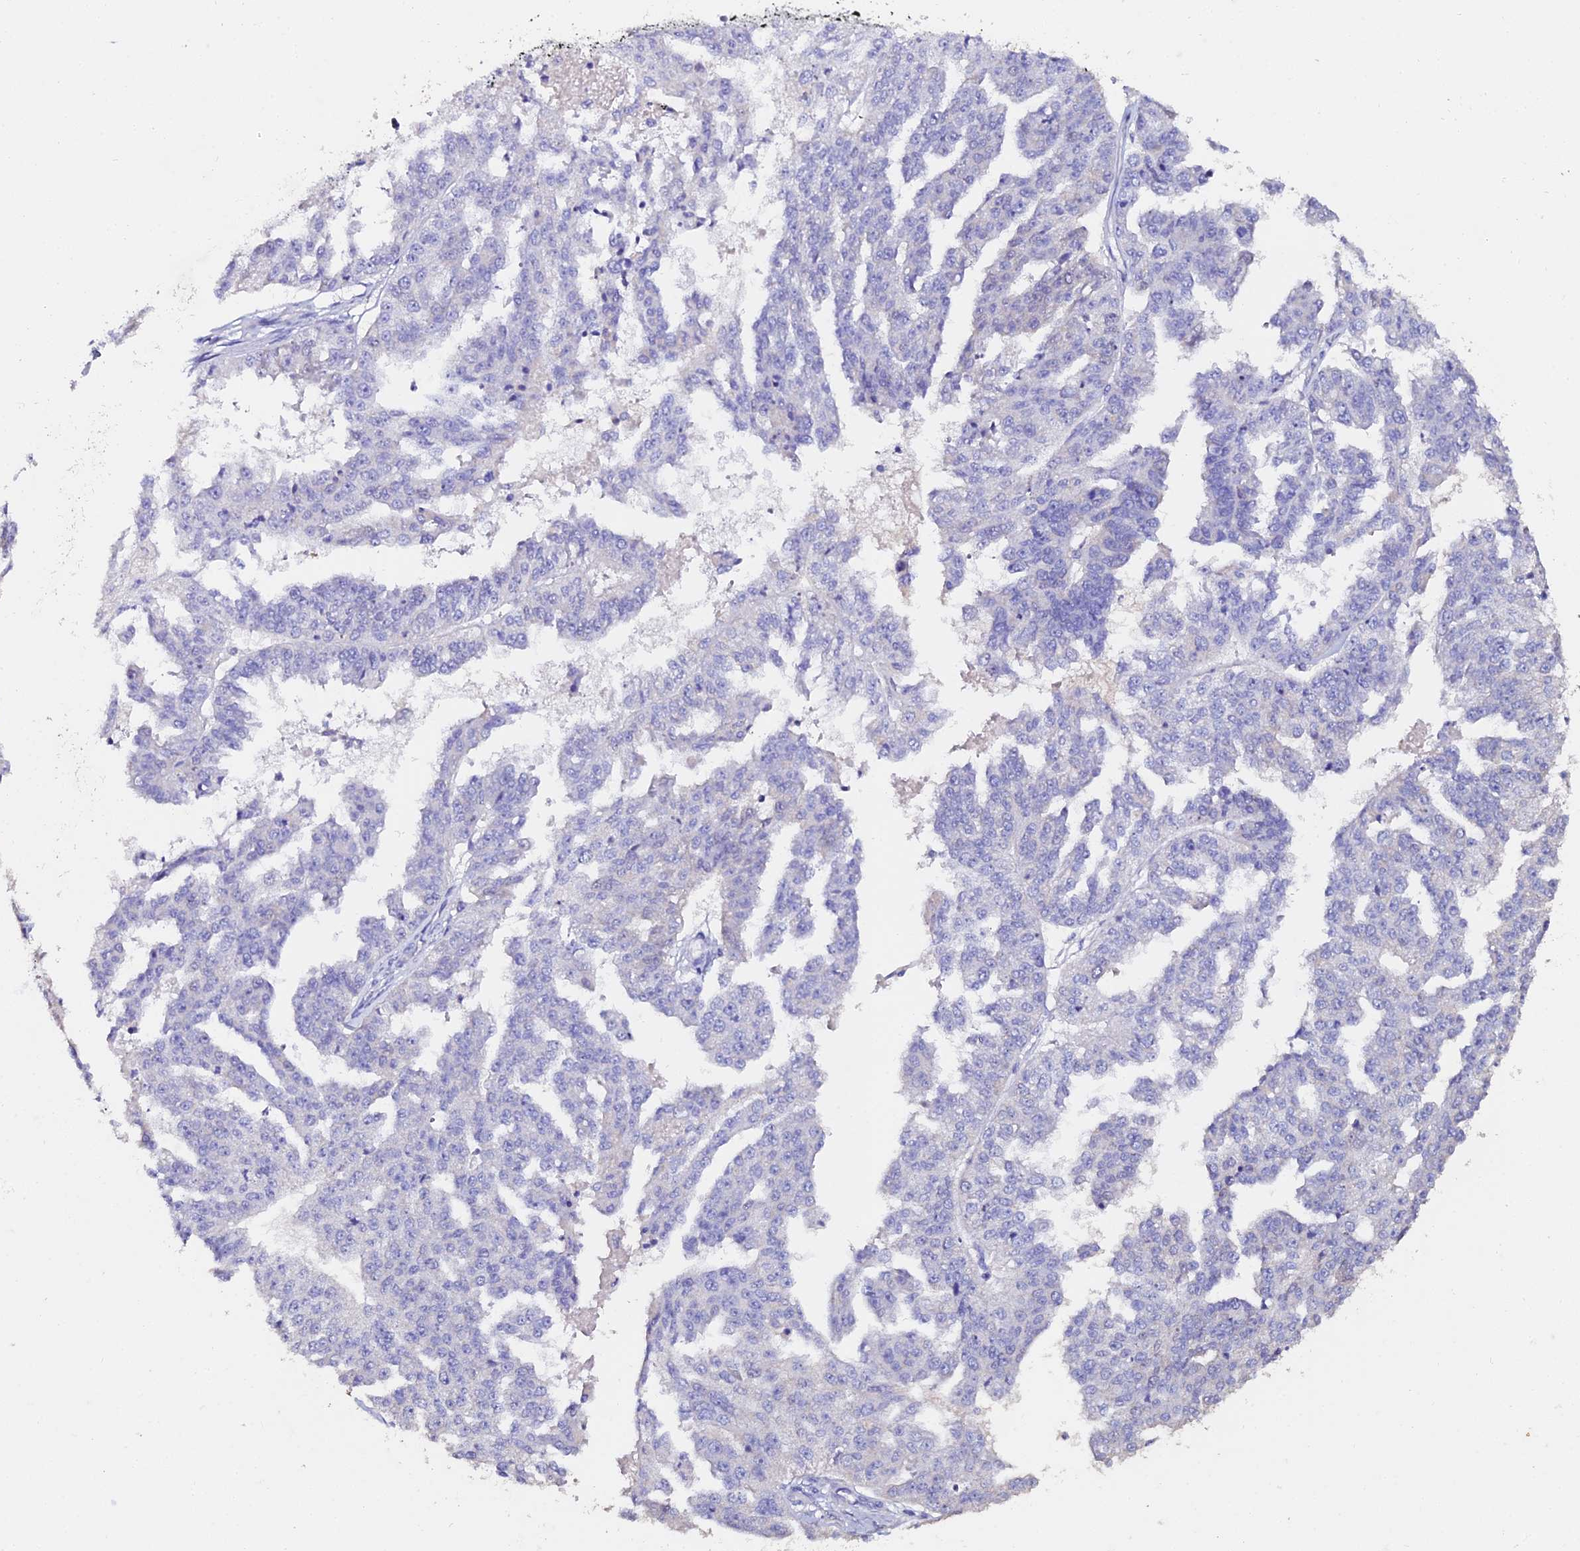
{"staining": {"intensity": "negative", "quantity": "none", "location": "none"}, "tissue": "ovarian cancer", "cell_type": "Tumor cells", "image_type": "cancer", "snomed": [{"axis": "morphology", "description": "Cystadenocarcinoma, serous, NOS"}, {"axis": "topography", "description": "Ovary"}], "caption": "Immunohistochemistry photomicrograph of ovarian cancer stained for a protein (brown), which displays no positivity in tumor cells. Brightfield microscopy of IHC stained with DAB (3,3'-diaminobenzidine) (brown) and hematoxylin (blue), captured at high magnification.", "gene": "ESRRG", "patient": {"sex": "female", "age": 58}}